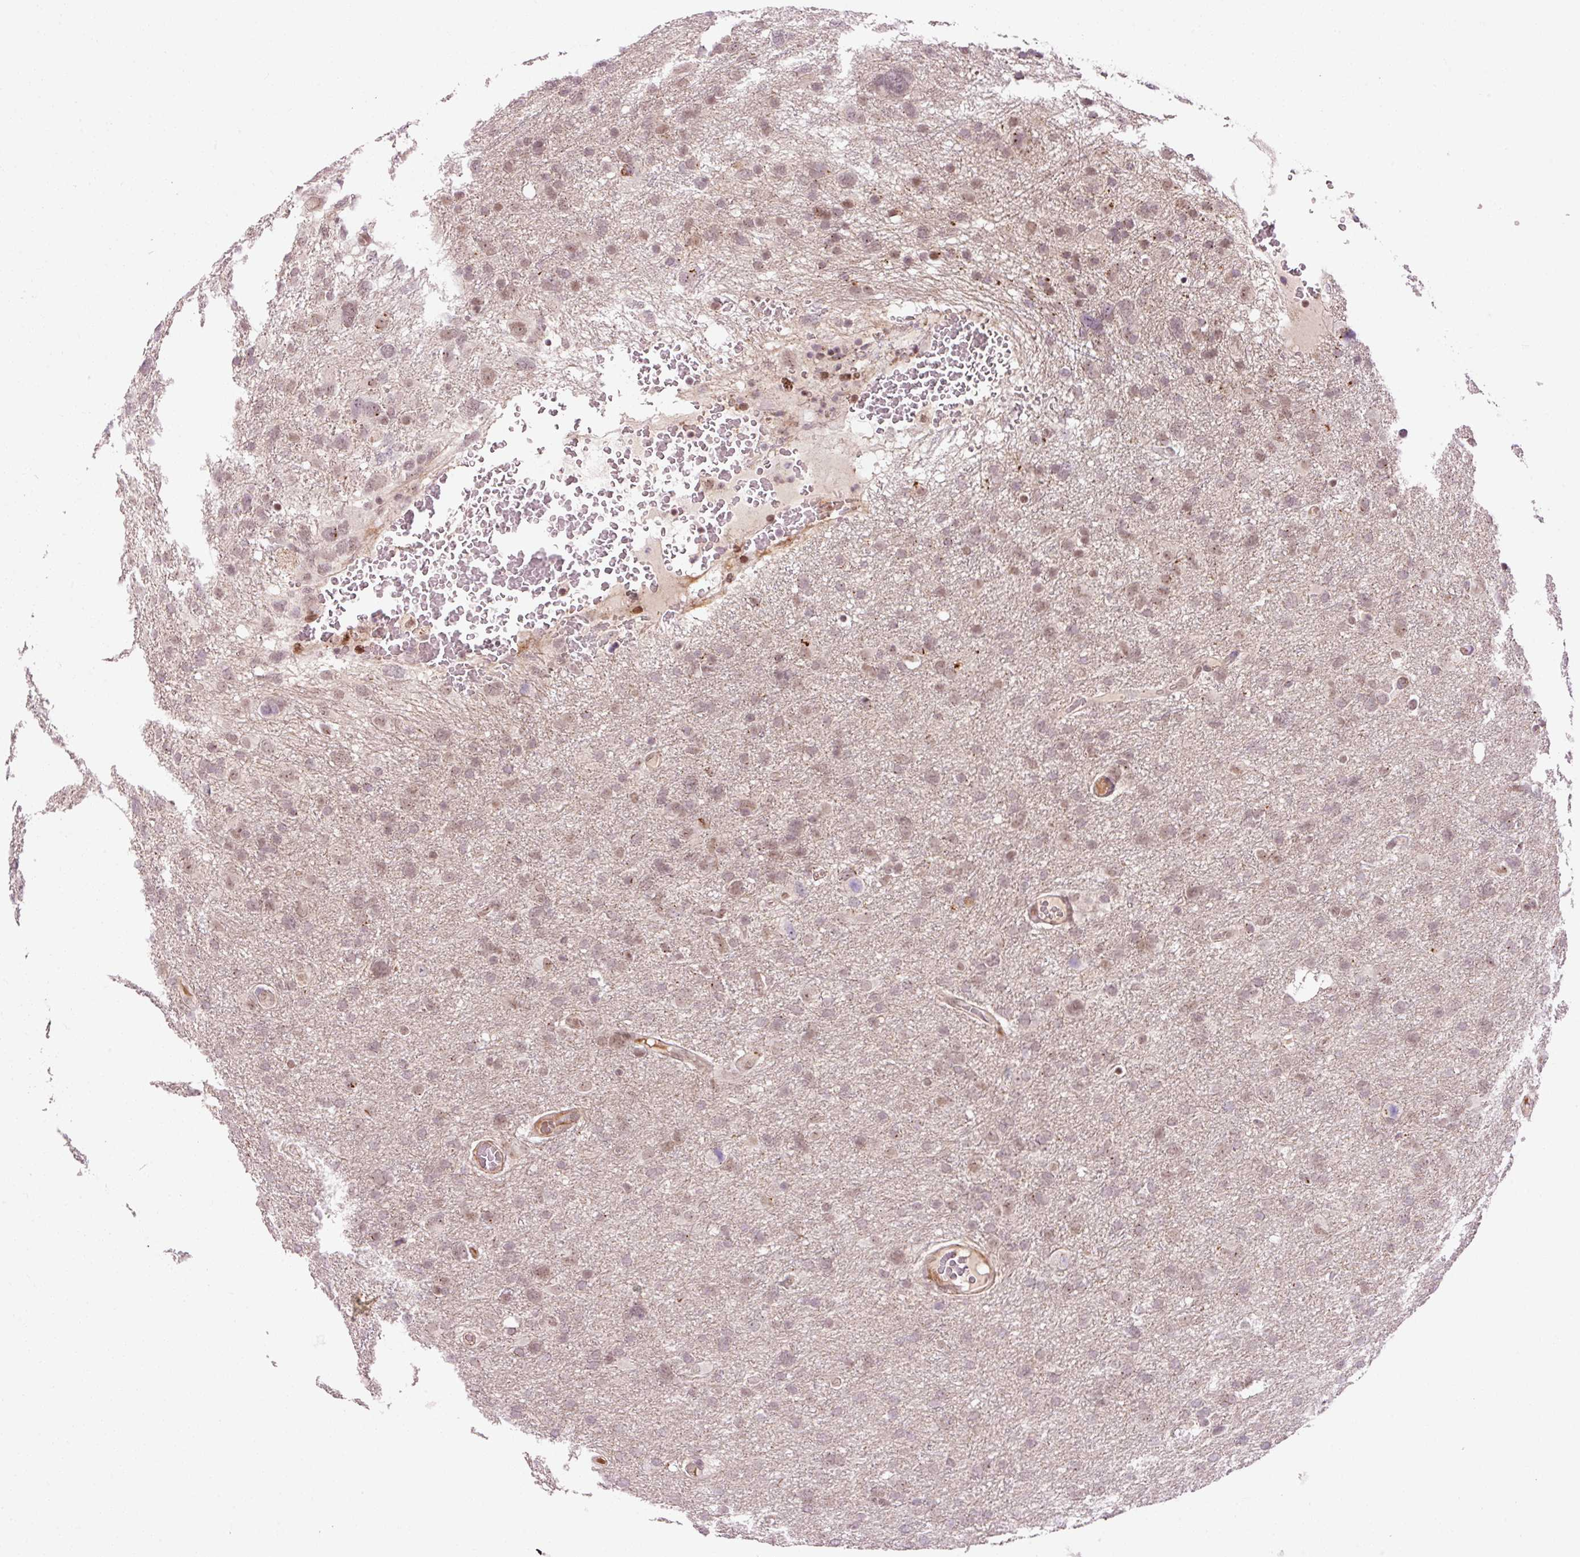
{"staining": {"intensity": "weak", "quantity": "25%-75%", "location": "nuclear"}, "tissue": "glioma", "cell_type": "Tumor cells", "image_type": "cancer", "snomed": [{"axis": "morphology", "description": "Glioma, malignant, High grade"}, {"axis": "topography", "description": "Brain"}], "caption": "This is an image of immunohistochemistry (IHC) staining of glioma, which shows weak positivity in the nuclear of tumor cells.", "gene": "ANKRD20A1", "patient": {"sex": "male", "age": 61}}